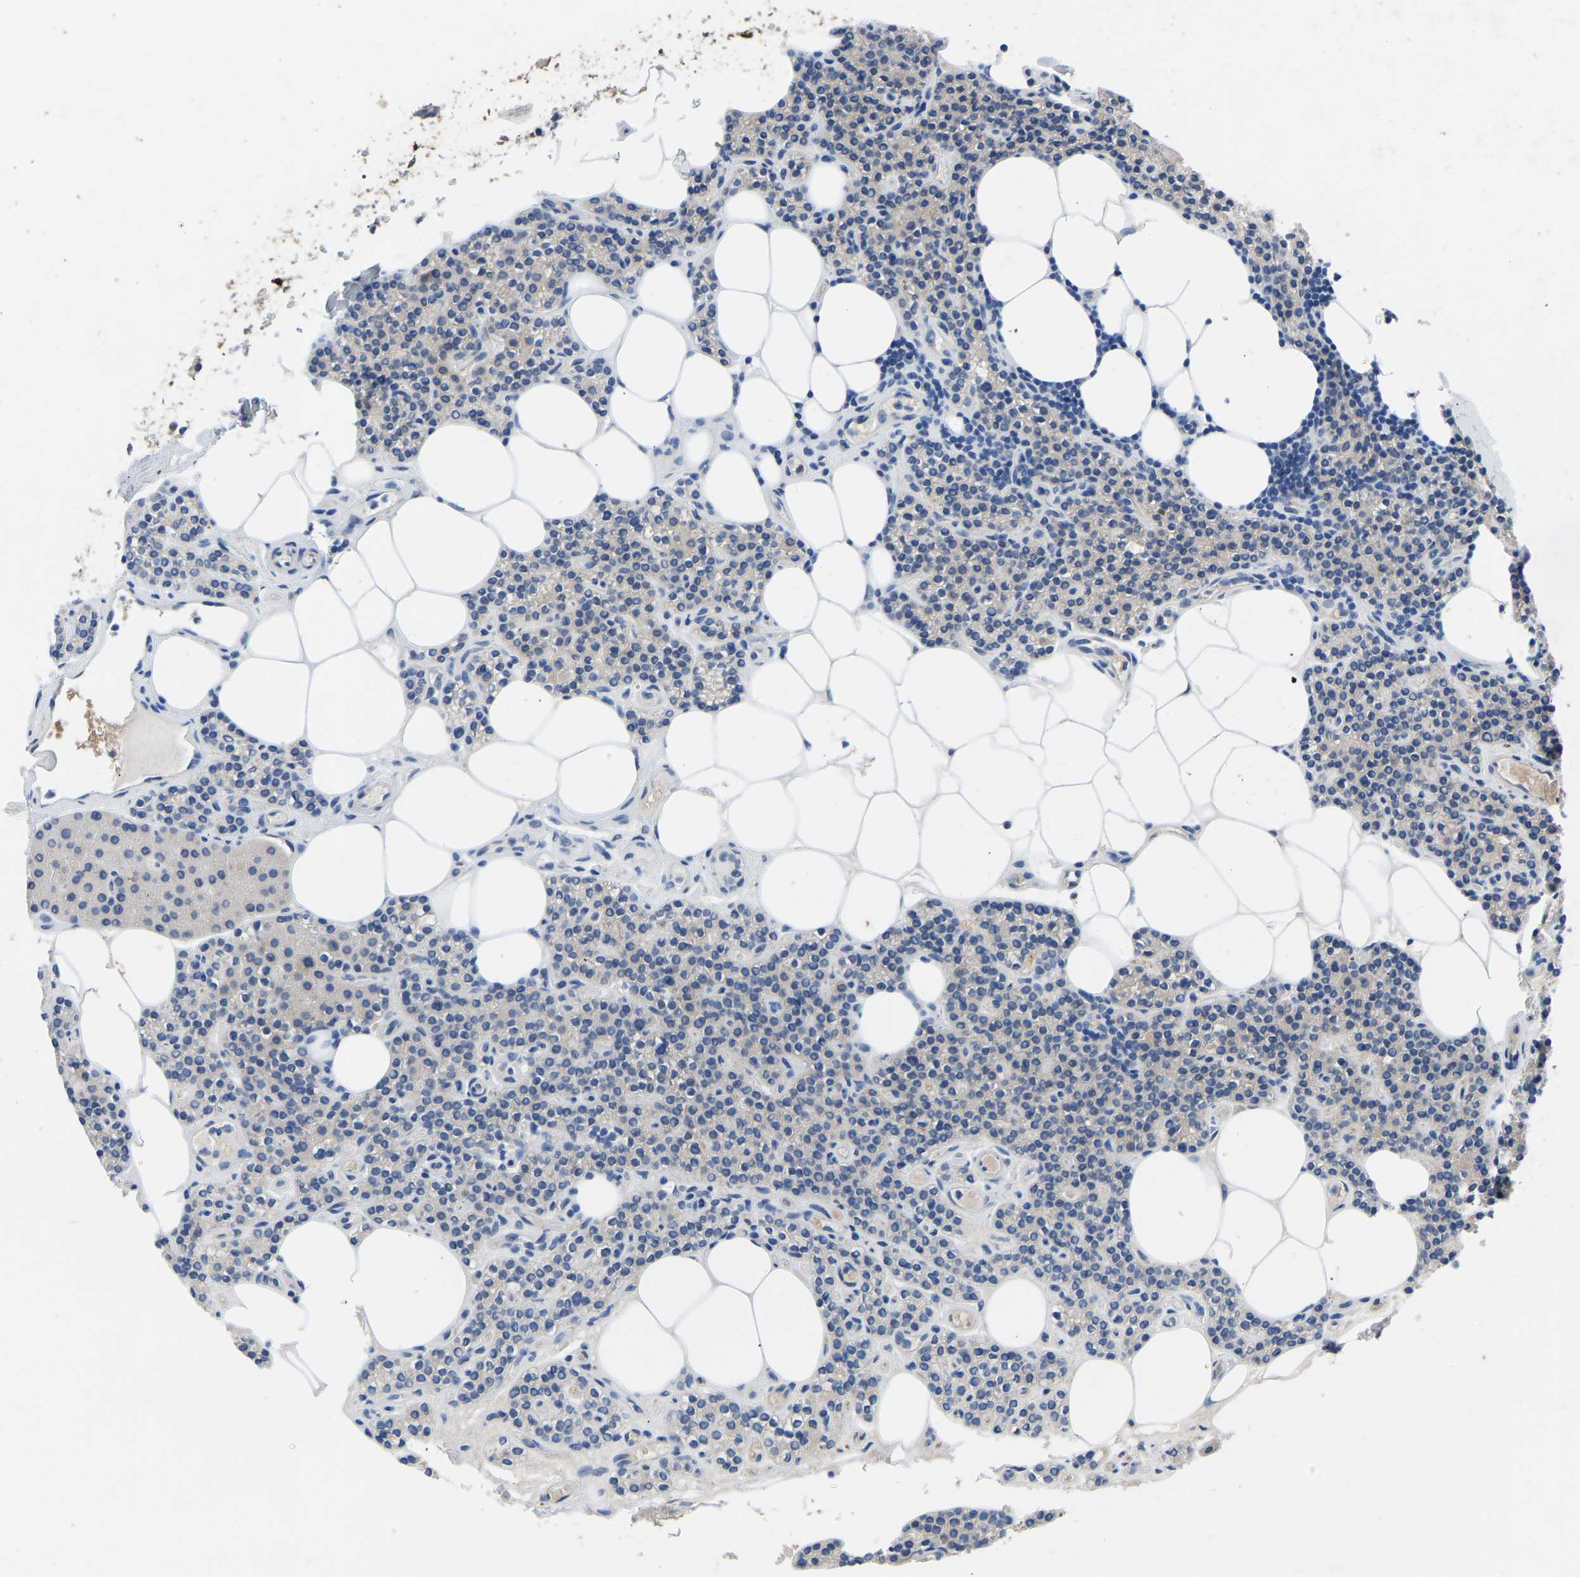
{"staining": {"intensity": "negative", "quantity": "none", "location": "none"}, "tissue": "parathyroid gland", "cell_type": "Glandular cells", "image_type": "normal", "snomed": [{"axis": "morphology", "description": "Normal tissue, NOS"}, {"axis": "morphology", "description": "Adenoma, NOS"}, {"axis": "topography", "description": "Parathyroid gland"}], "caption": "High power microscopy micrograph of an immunohistochemistry histopathology image of unremarkable parathyroid gland, revealing no significant expression in glandular cells. (DAB (3,3'-diaminobenzidine) immunohistochemistry (IHC), high magnification).", "gene": "RBP1", "patient": {"sex": "female", "age": 70}}